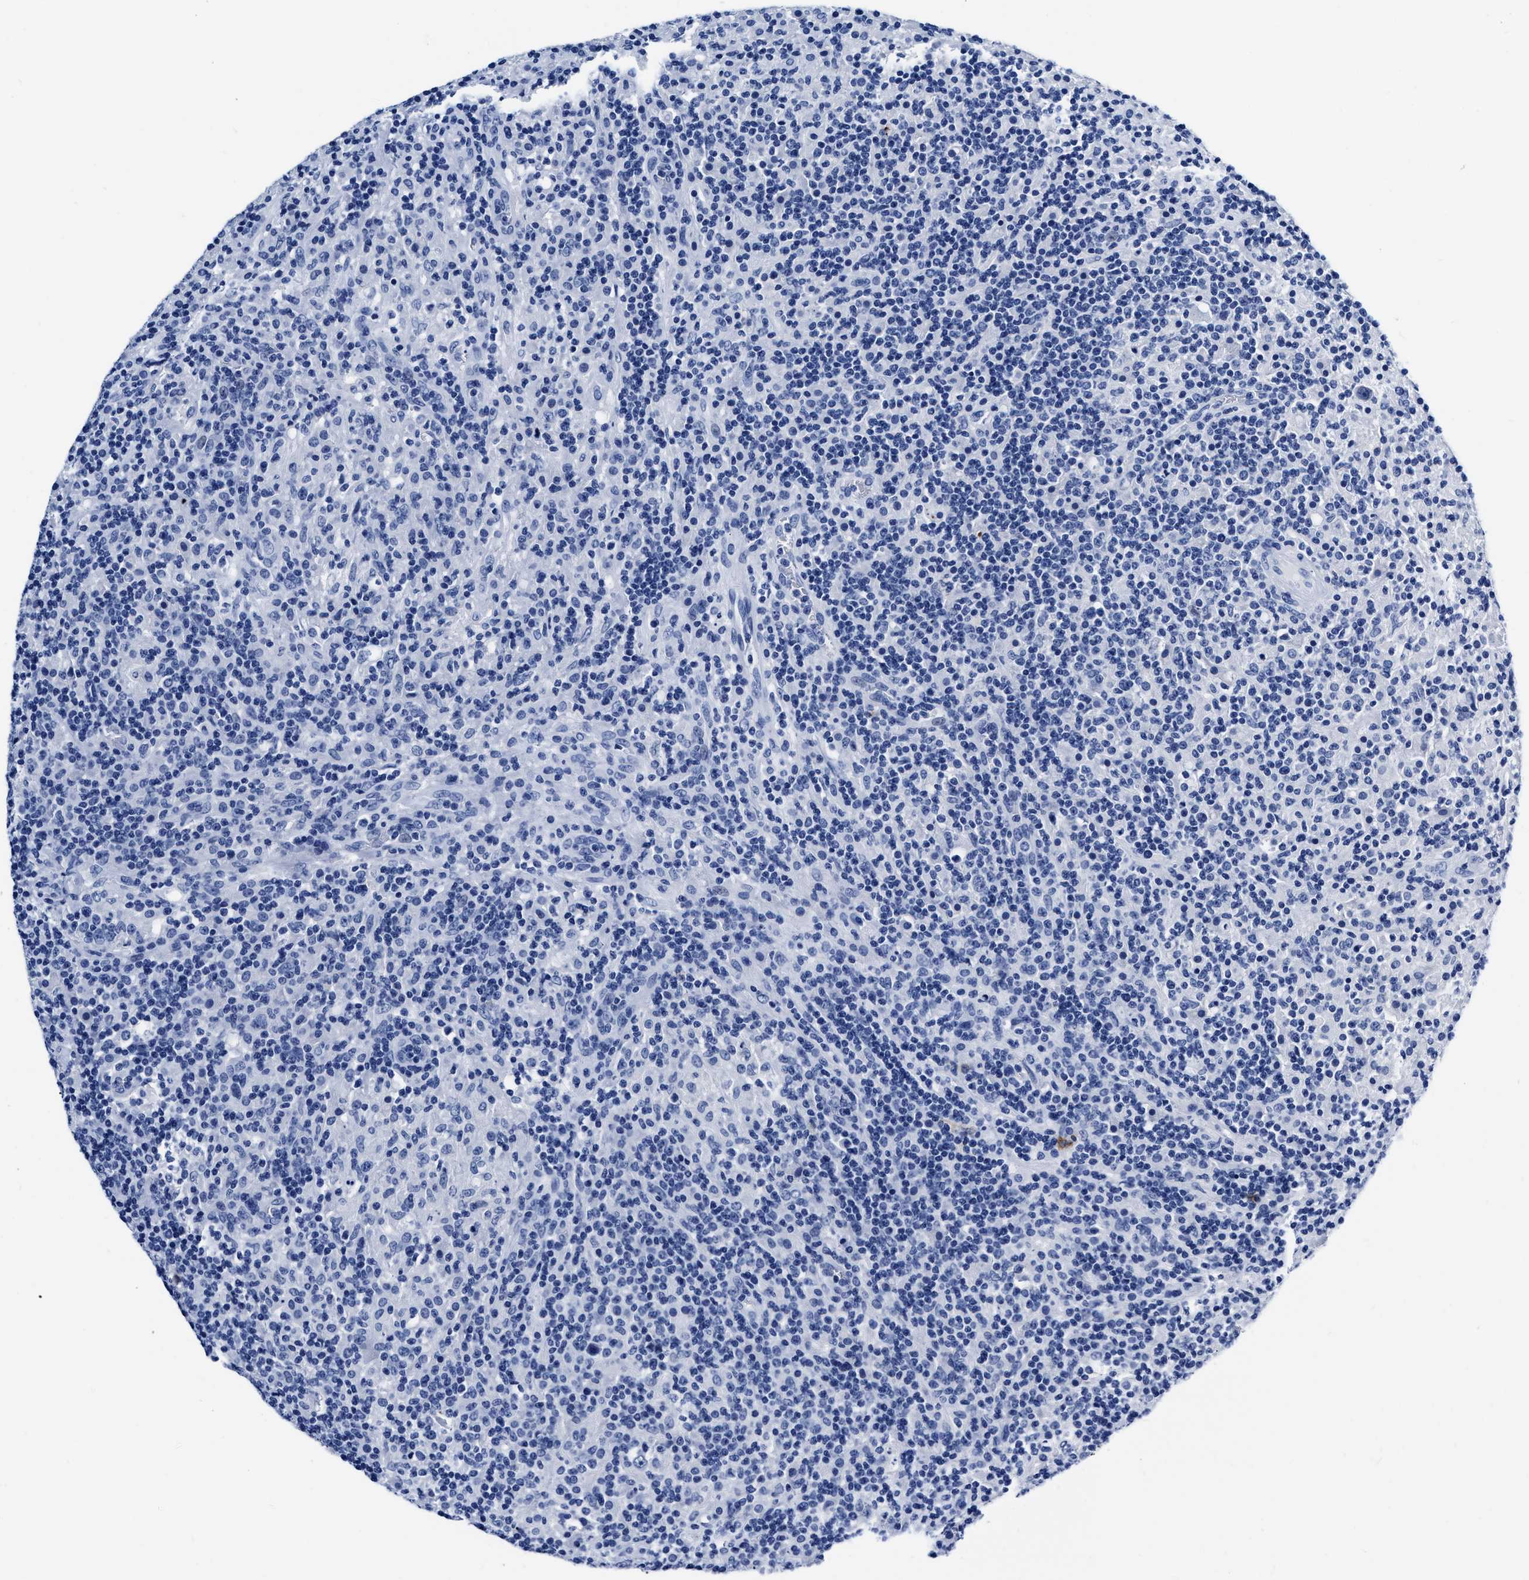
{"staining": {"intensity": "negative", "quantity": "none", "location": "none"}, "tissue": "lymphoma", "cell_type": "Tumor cells", "image_type": "cancer", "snomed": [{"axis": "morphology", "description": "Hodgkin's disease, NOS"}, {"axis": "topography", "description": "Lymph node"}], "caption": "Protein analysis of lymphoma reveals no significant staining in tumor cells.", "gene": "CER1", "patient": {"sex": "male", "age": 70}}